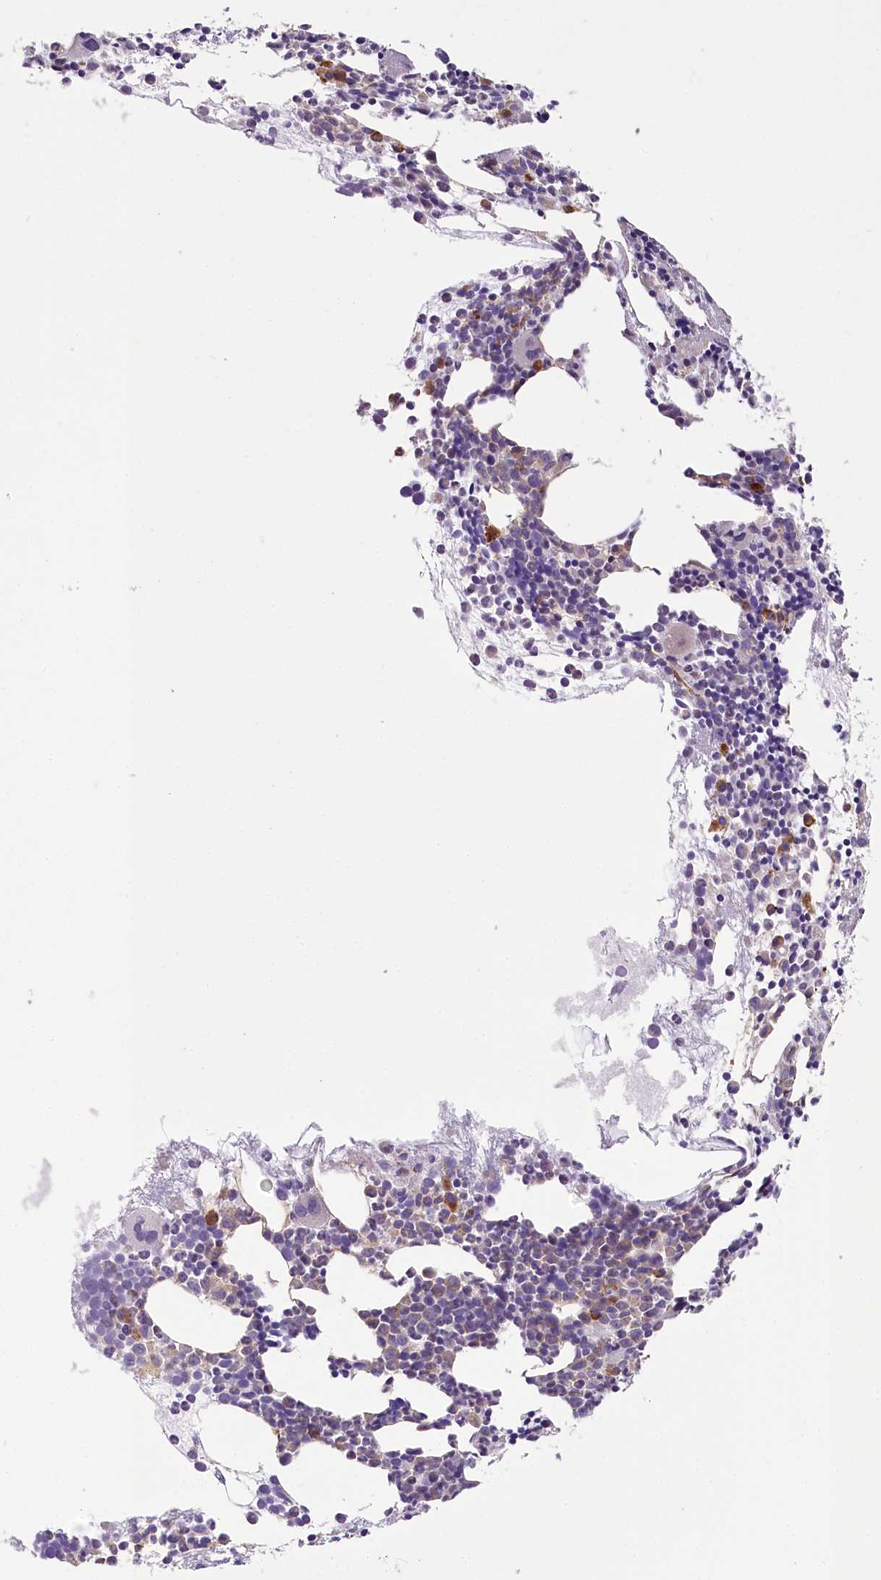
{"staining": {"intensity": "strong", "quantity": "<25%", "location": "cytoplasmic/membranous"}, "tissue": "bone marrow", "cell_type": "Hematopoietic cells", "image_type": "normal", "snomed": [{"axis": "morphology", "description": "Normal tissue, NOS"}, {"axis": "topography", "description": "Bone marrow"}], "caption": "Human bone marrow stained for a protein (brown) demonstrates strong cytoplasmic/membranous positive staining in about <25% of hematopoietic cells.", "gene": "NCKAP5", "patient": {"sex": "female", "age": 89}}